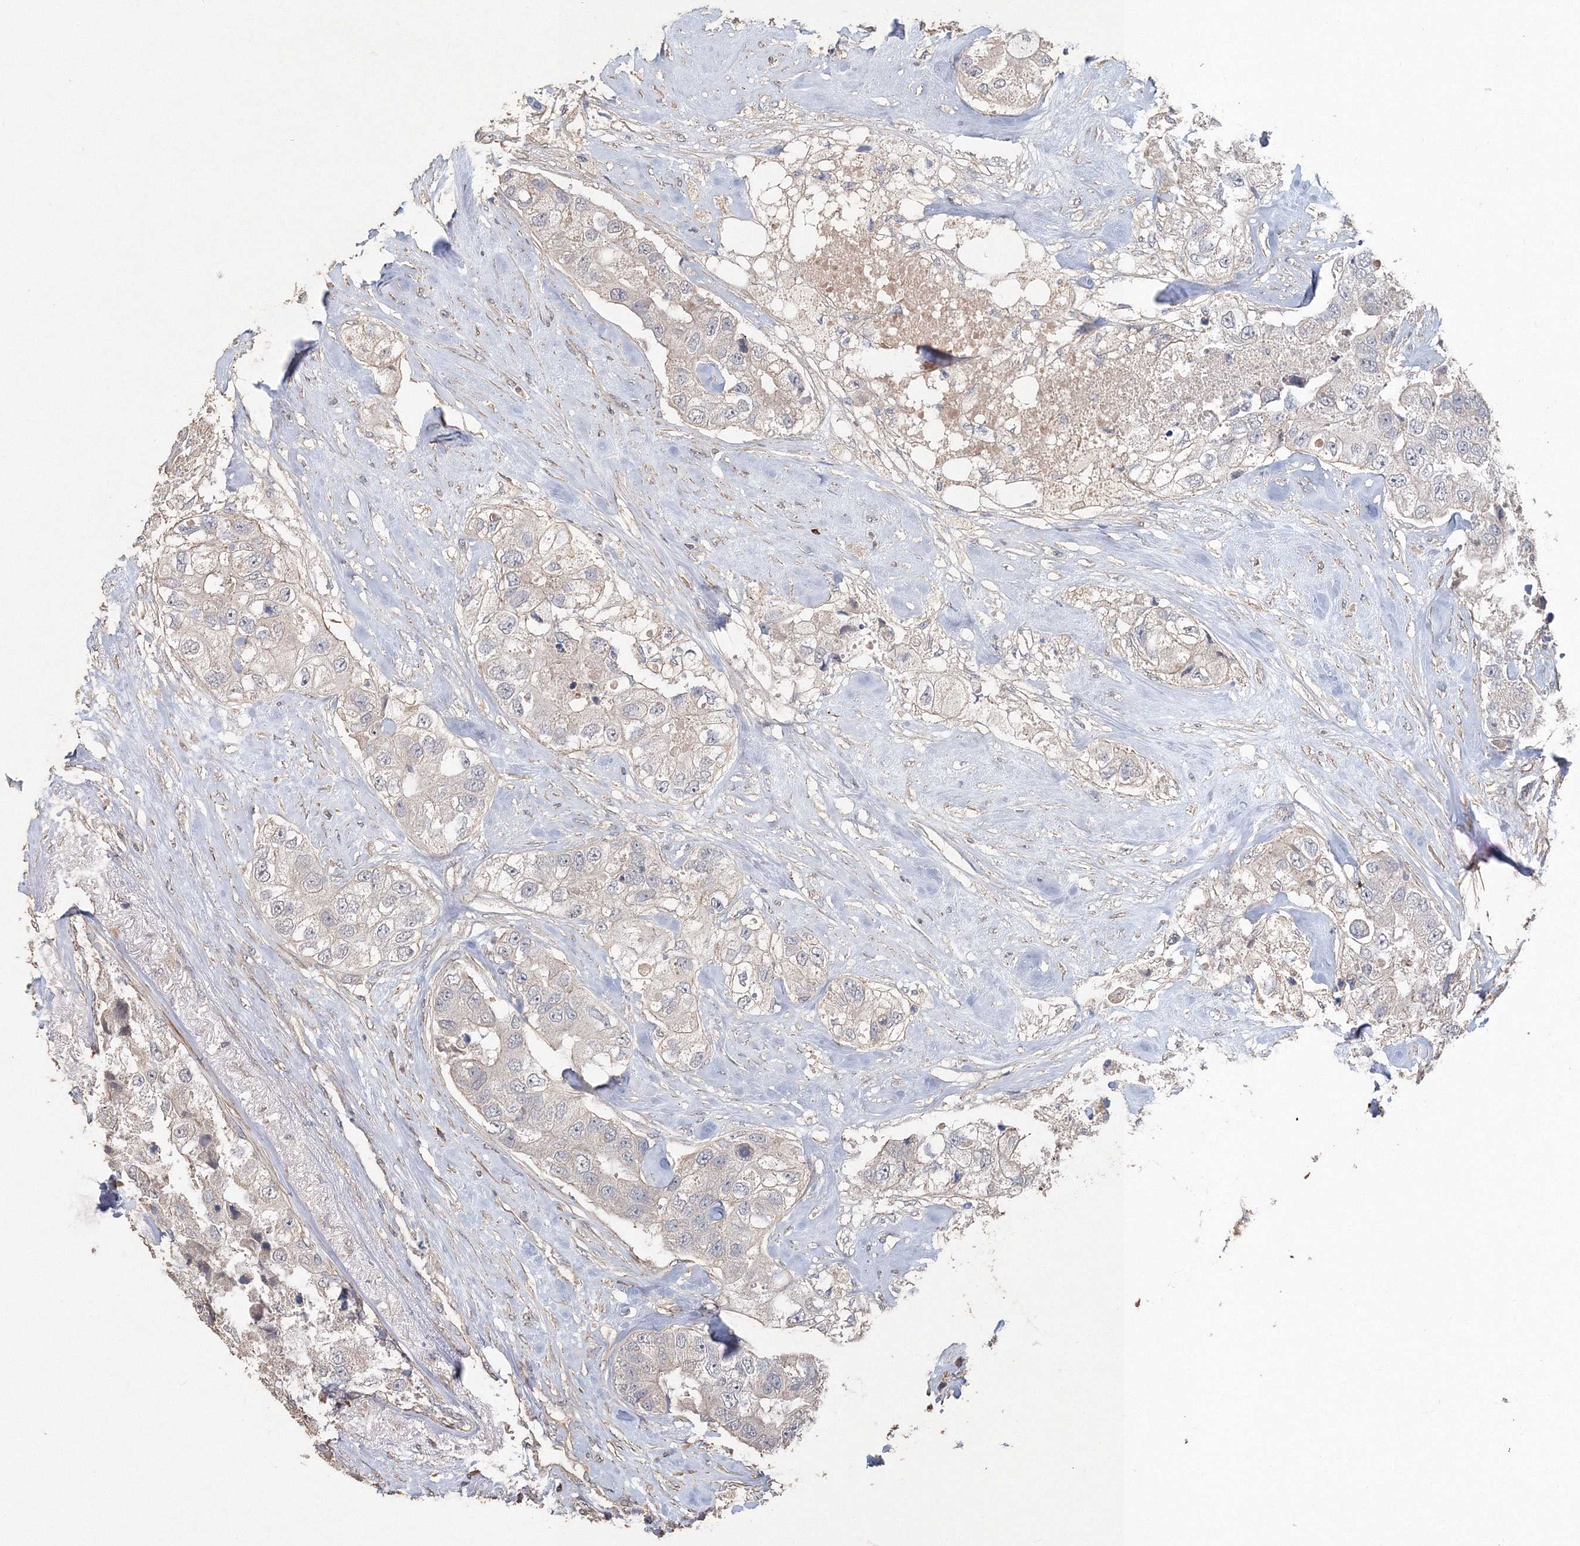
{"staining": {"intensity": "negative", "quantity": "none", "location": "none"}, "tissue": "breast cancer", "cell_type": "Tumor cells", "image_type": "cancer", "snomed": [{"axis": "morphology", "description": "Duct carcinoma"}, {"axis": "topography", "description": "Breast"}], "caption": "Tumor cells show no significant staining in breast cancer. Nuclei are stained in blue.", "gene": "NALF2", "patient": {"sex": "female", "age": 62}}